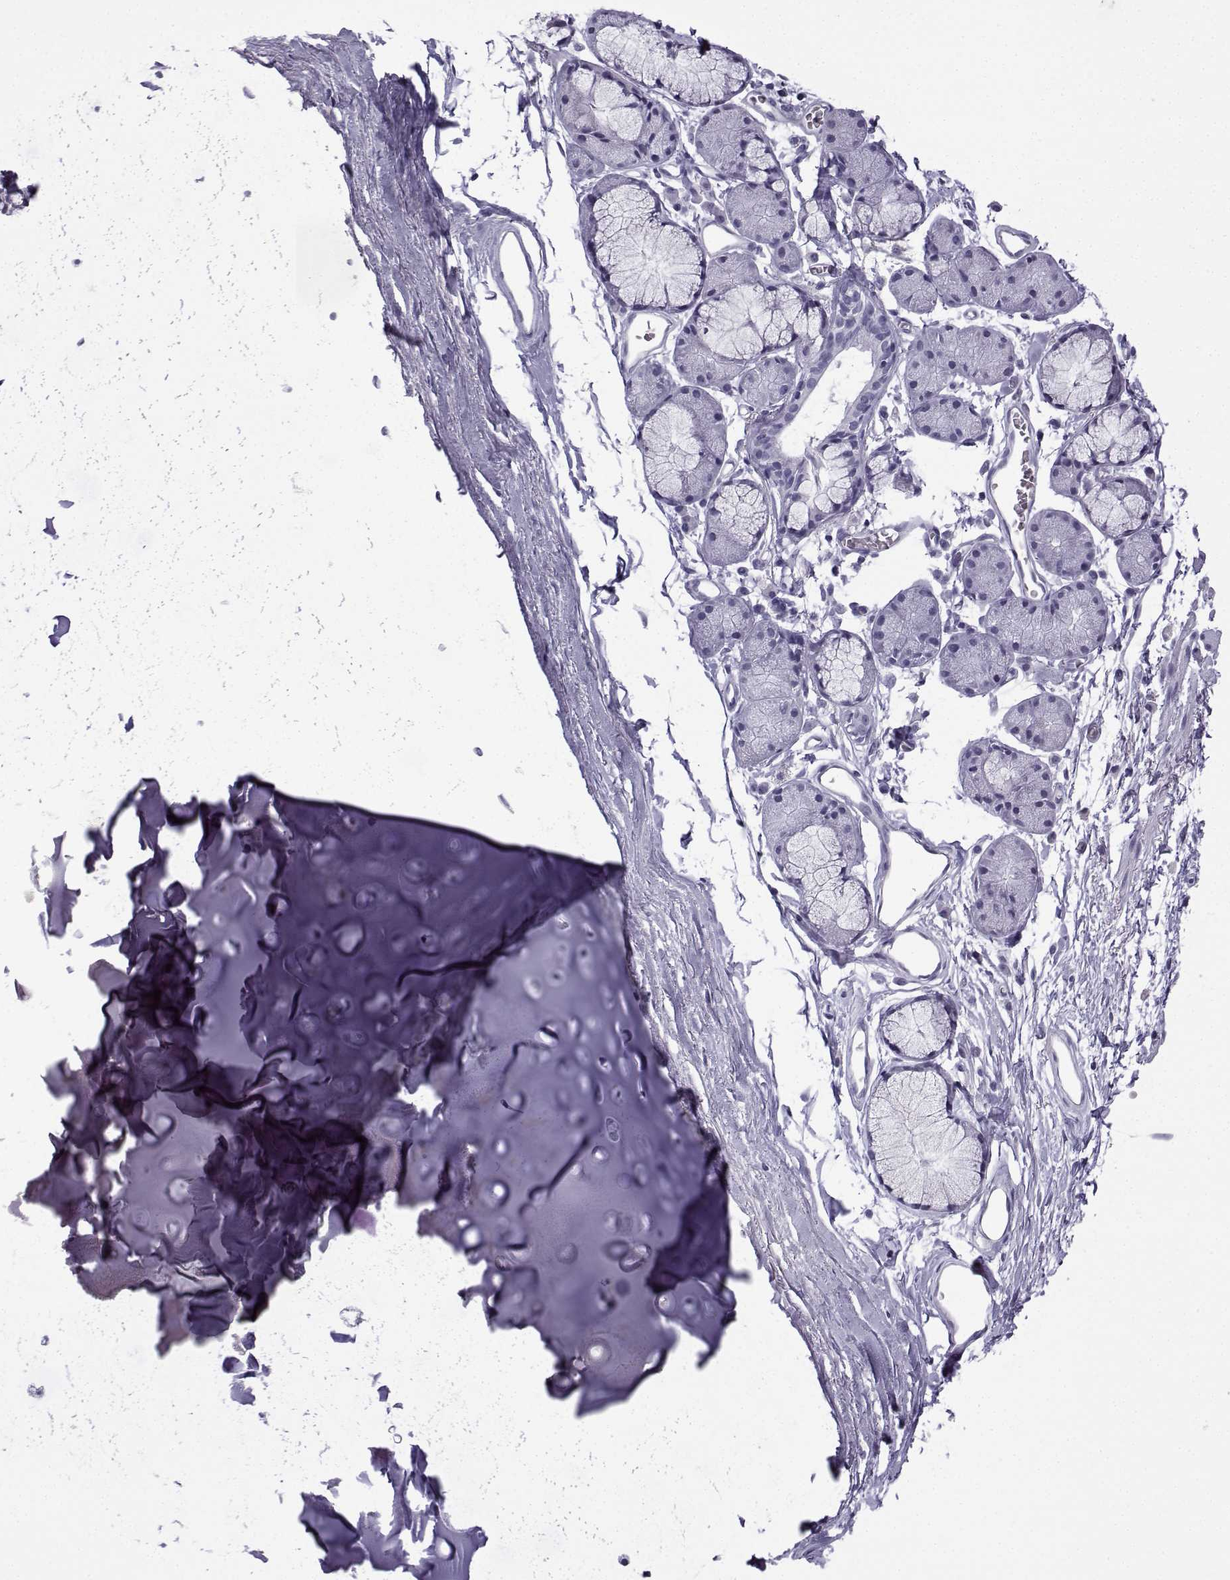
{"staining": {"intensity": "negative", "quantity": "none", "location": "none"}, "tissue": "soft tissue", "cell_type": "Chondrocytes", "image_type": "normal", "snomed": [{"axis": "morphology", "description": "Normal tissue, NOS"}, {"axis": "topography", "description": "Cartilage tissue"}, {"axis": "topography", "description": "Bronchus"}], "caption": "IHC of normal human soft tissue reveals no positivity in chondrocytes.", "gene": "MRGBP", "patient": {"sex": "female", "age": 79}}